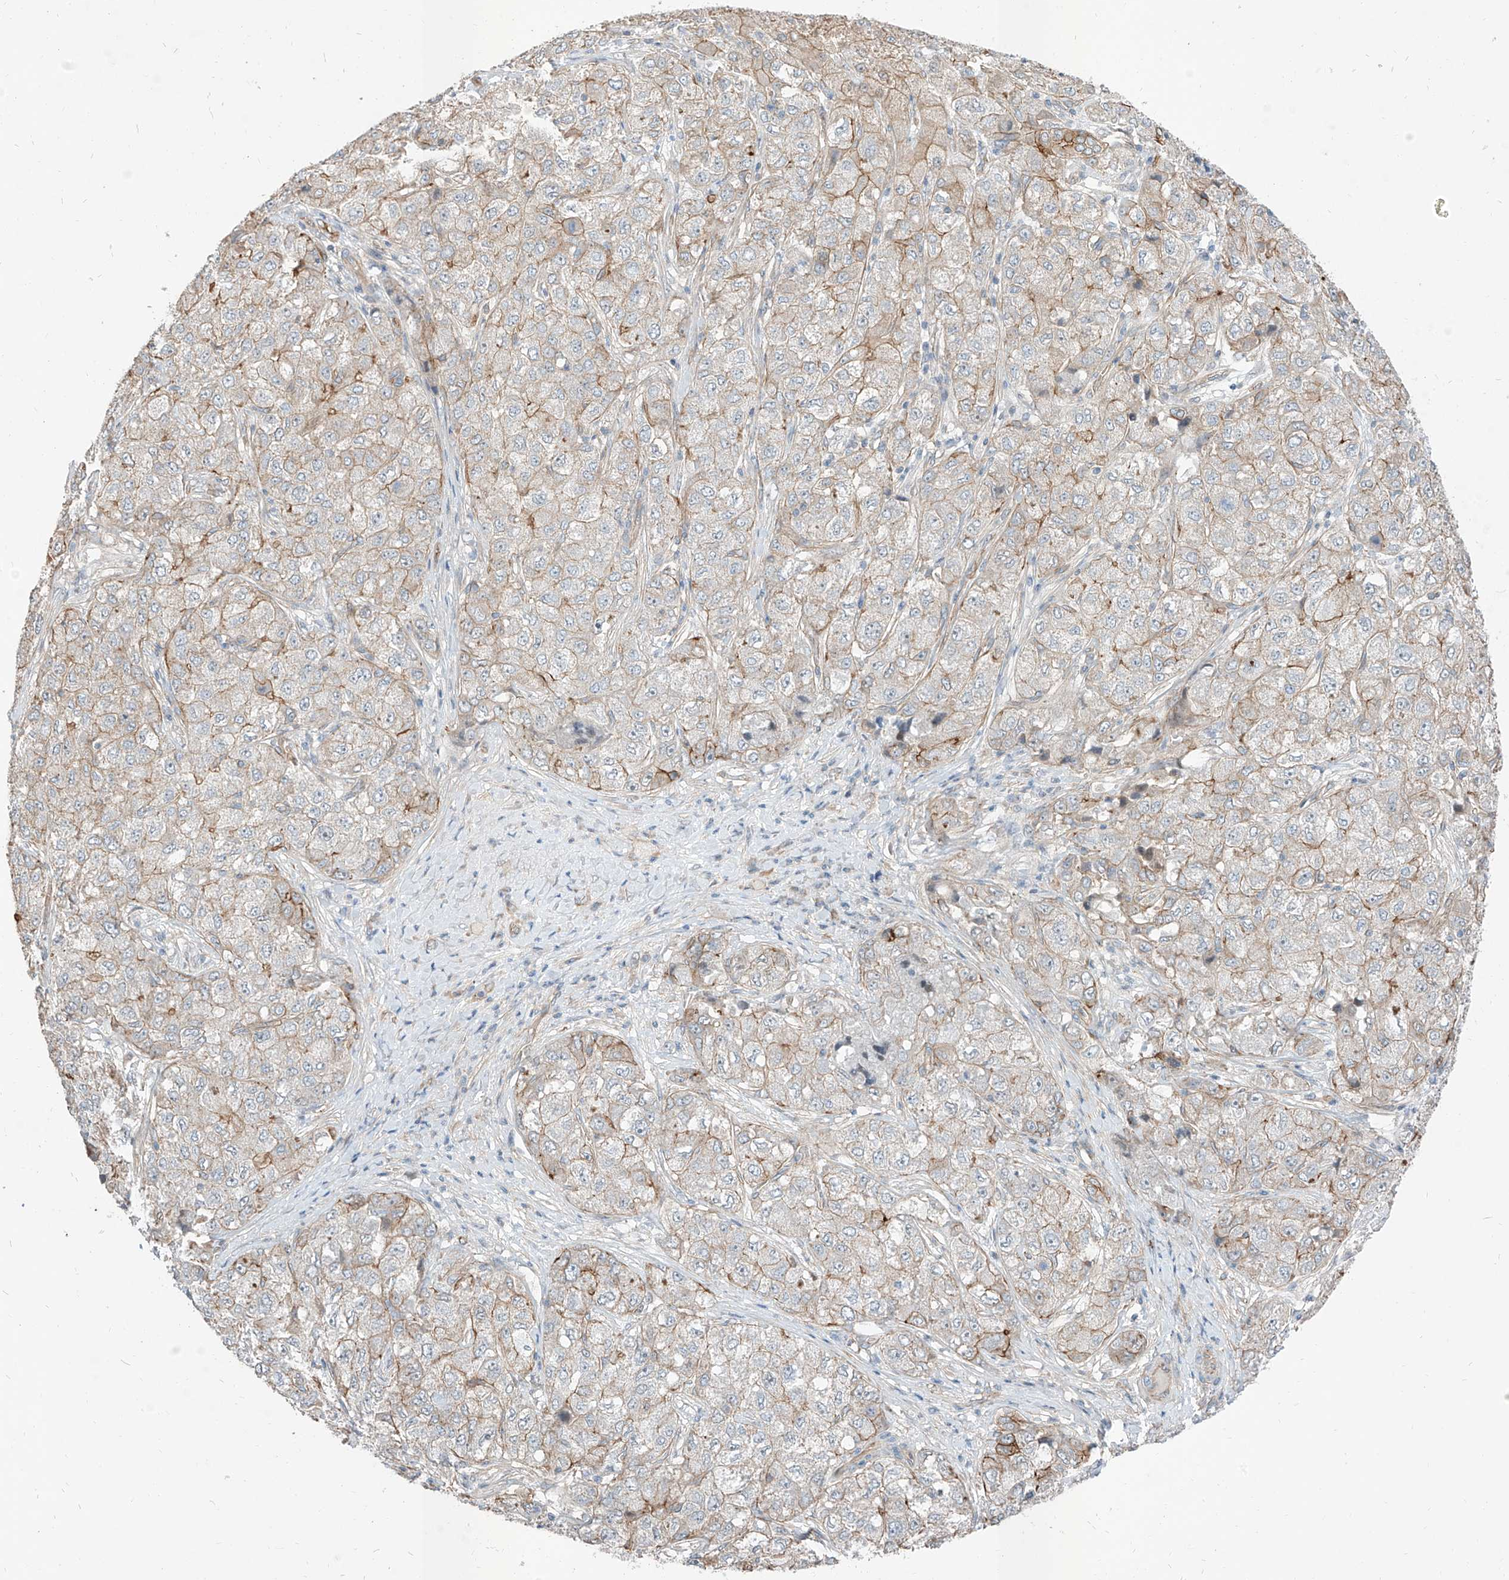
{"staining": {"intensity": "moderate", "quantity": "25%-75%", "location": "cytoplasmic/membranous"}, "tissue": "liver cancer", "cell_type": "Tumor cells", "image_type": "cancer", "snomed": [{"axis": "morphology", "description": "Carcinoma, Hepatocellular, NOS"}, {"axis": "topography", "description": "Liver"}], "caption": "Protein staining shows moderate cytoplasmic/membranous expression in about 25%-75% of tumor cells in hepatocellular carcinoma (liver).", "gene": "EPHX4", "patient": {"sex": "male", "age": 80}}